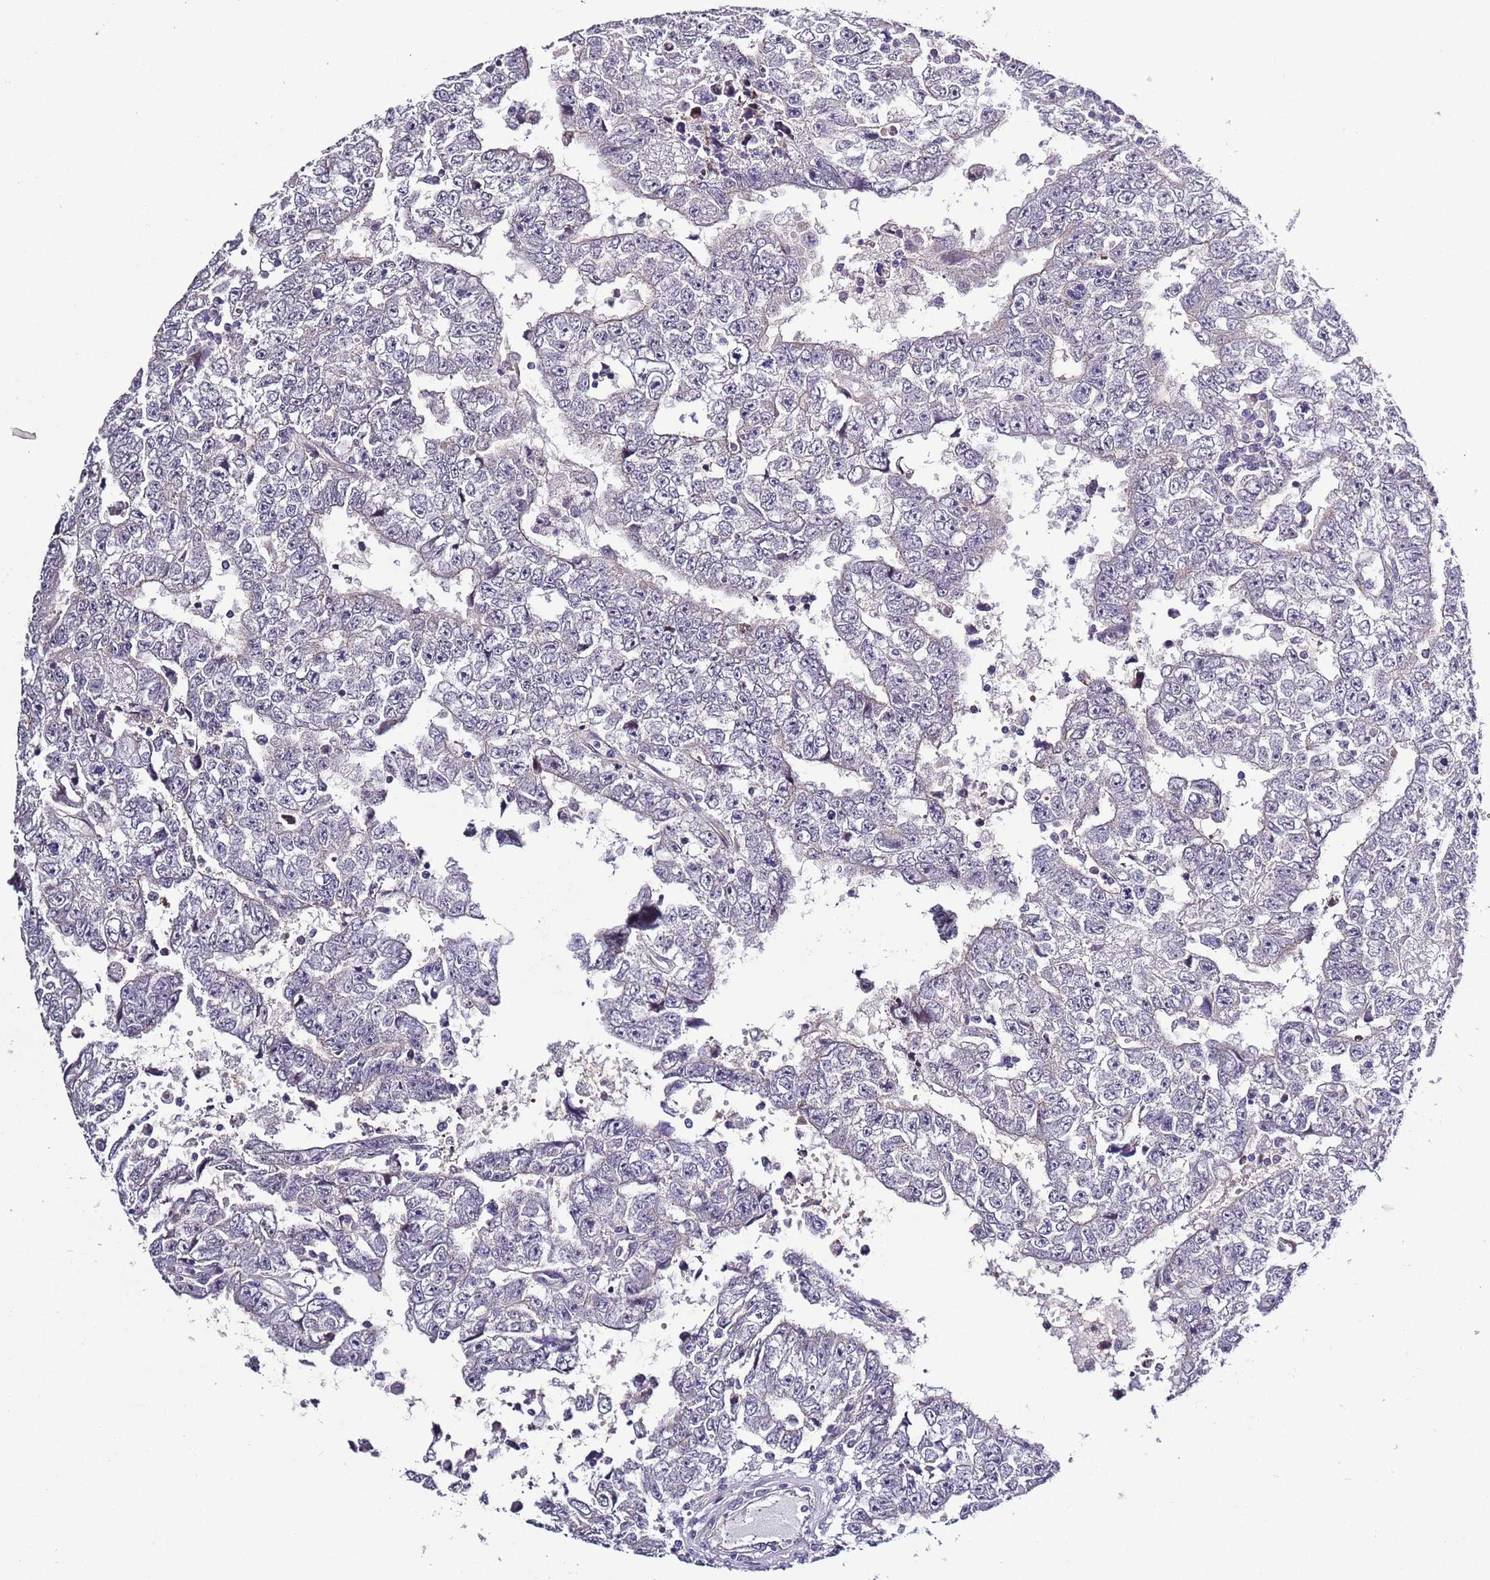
{"staining": {"intensity": "negative", "quantity": "none", "location": "none"}, "tissue": "testis cancer", "cell_type": "Tumor cells", "image_type": "cancer", "snomed": [{"axis": "morphology", "description": "Carcinoma, Embryonal, NOS"}, {"axis": "topography", "description": "Testis"}], "caption": "Immunohistochemical staining of human testis cancer exhibits no significant expression in tumor cells.", "gene": "LIPJ", "patient": {"sex": "male", "age": 25}}